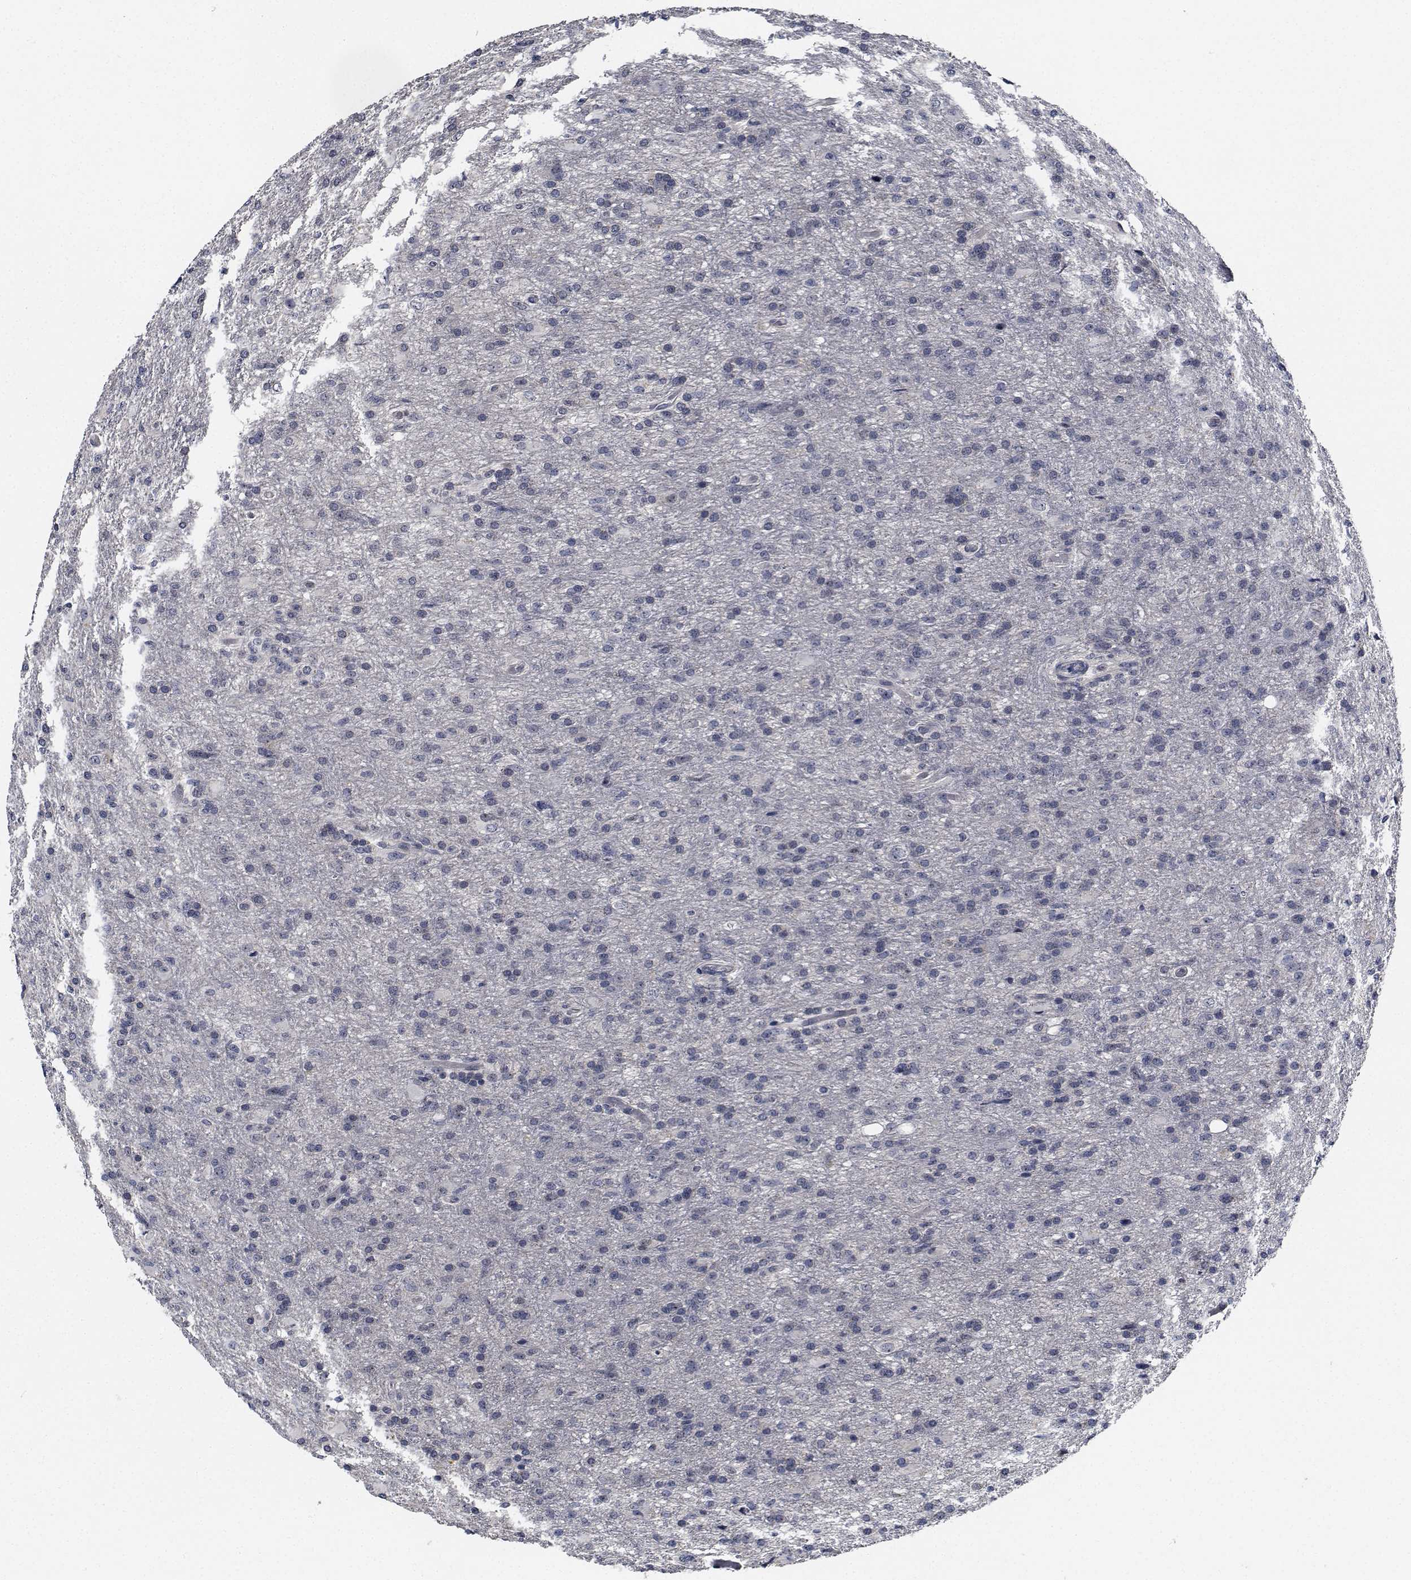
{"staining": {"intensity": "negative", "quantity": "none", "location": "none"}, "tissue": "glioma", "cell_type": "Tumor cells", "image_type": "cancer", "snomed": [{"axis": "morphology", "description": "Glioma, malignant, High grade"}, {"axis": "topography", "description": "Brain"}], "caption": "Tumor cells show no significant protein expression in malignant high-grade glioma. Nuclei are stained in blue.", "gene": "NVL", "patient": {"sex": "male", "age": 68}}